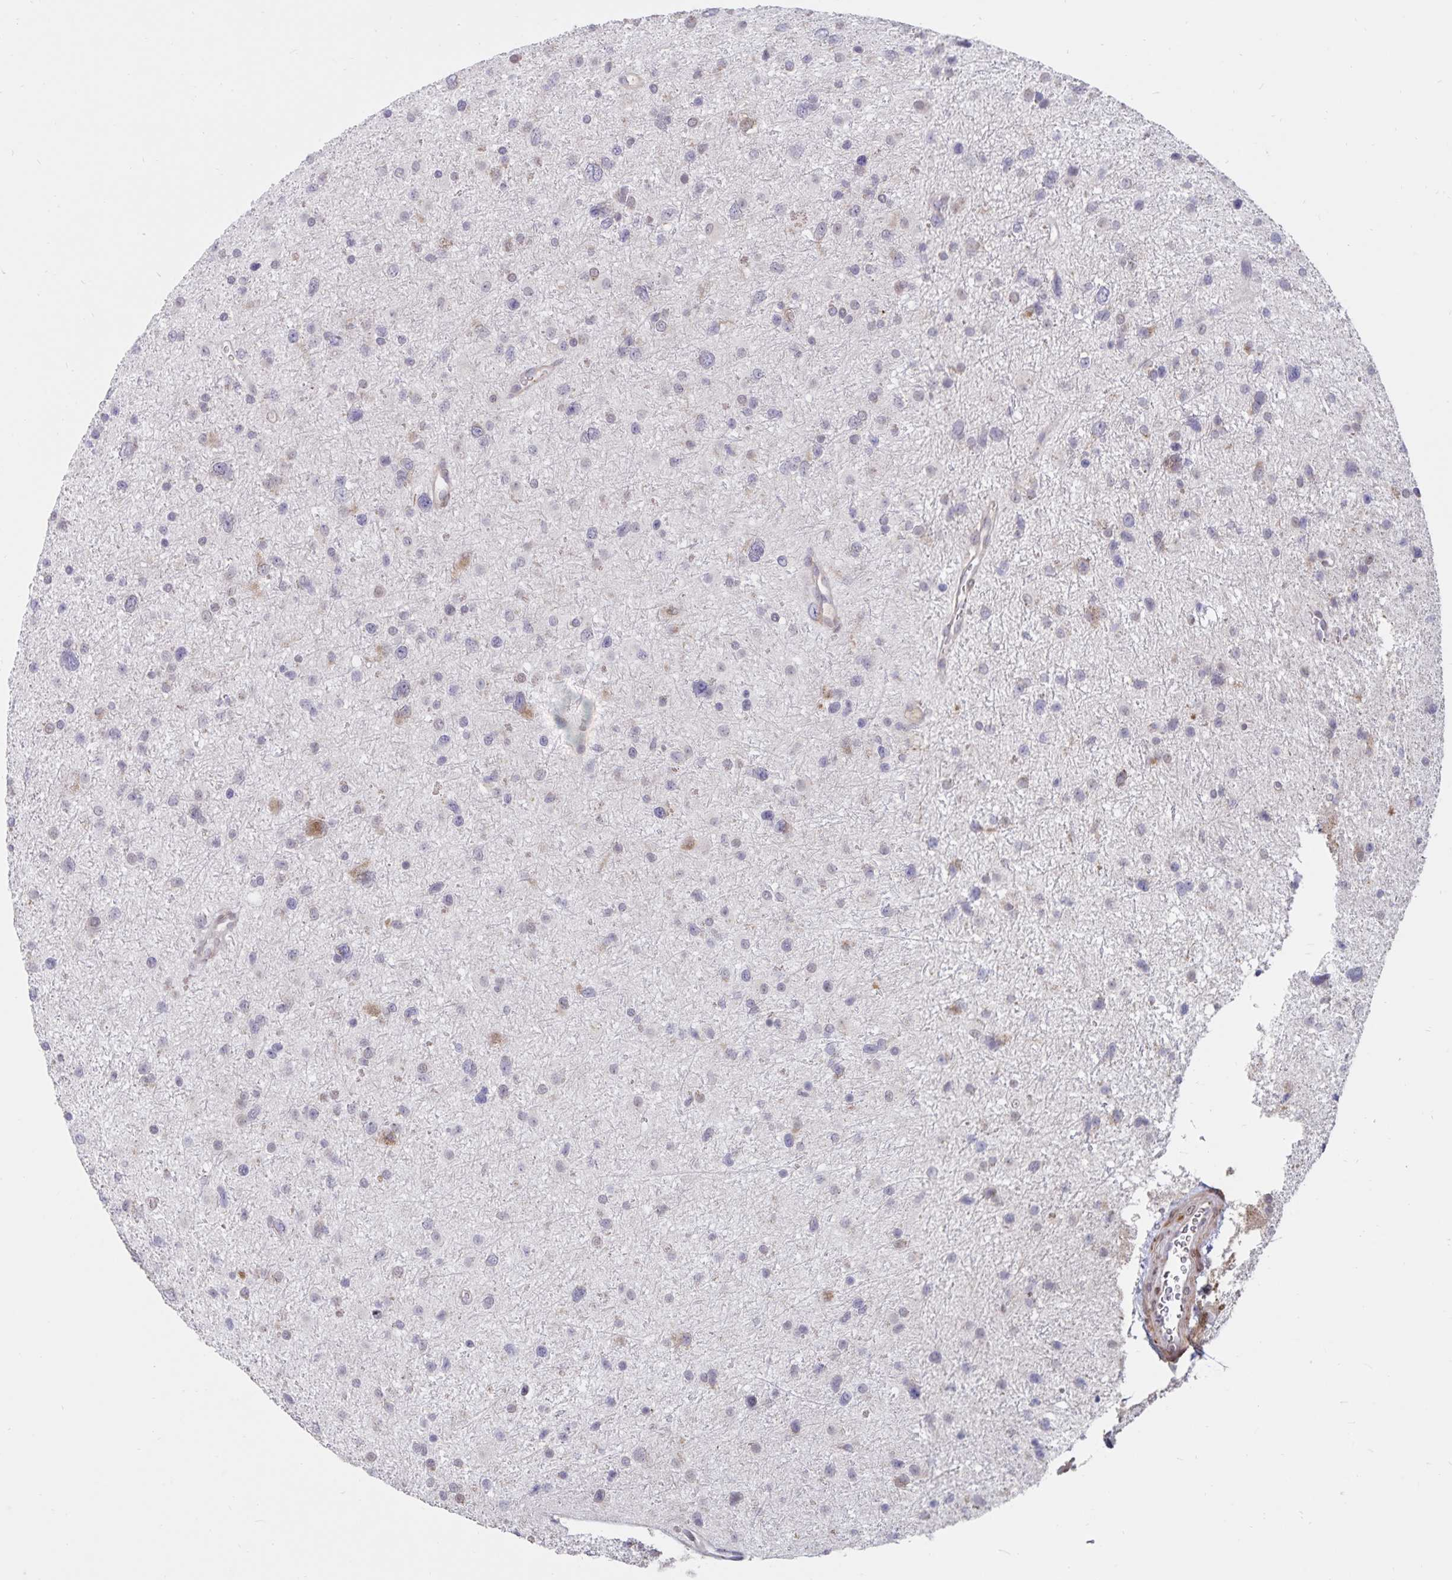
{"staining": {"intensity": "negative", "quantity": "none", "location": "none"}, "tissue": "glioma", "cell_type": "Tumor cells", "image_type": "cancer", "snomed": [{"axis": "morphology", "description": "Glioma, malignant, Low grade"}, {"axis": "topography", "description": "Brain"}], "caption": "This is an immunohistochemistry histopathology image of glioma. There is no staining in tumor cells.", "gene": "ATP2A2", "patient": {"sex": "female", "age": 55}}